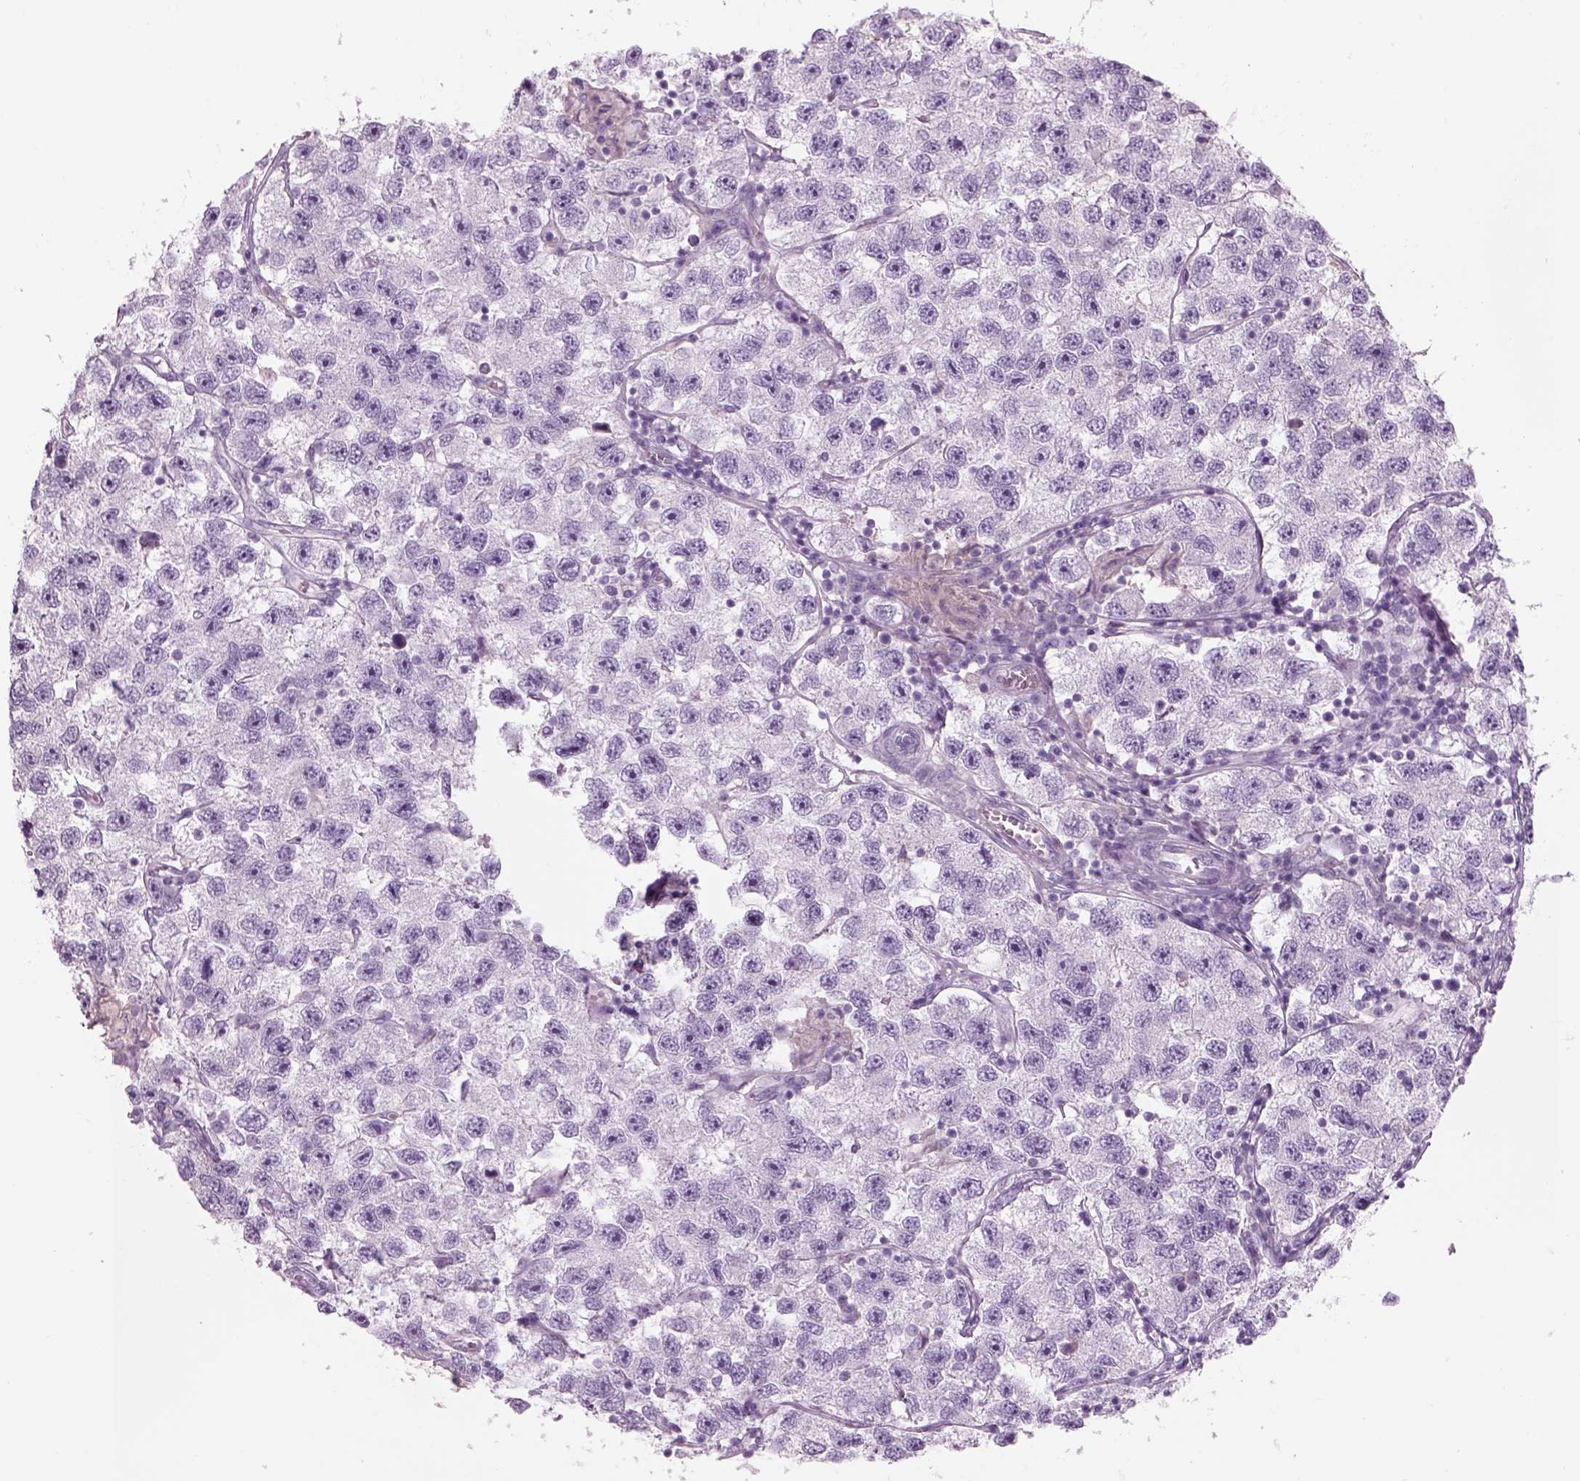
{"staining": {"intensity": "negative", "quantity": "none", "location": "none"}, "tissue": "testis cancer", "cell_type": "Tumor cells", "image_type": "cancer", "snomed": [{"axis": "morphology", "description": "Seminoma, NOS"}, {"axis": "topography", "description": "Testis"}], "caption": "Human testis seminoma stained for a protein using immunohistochemistry shows no expression in tumor cells.", "gene": "GAS2L2", "patient": {"sex": "male", "age": 26}}